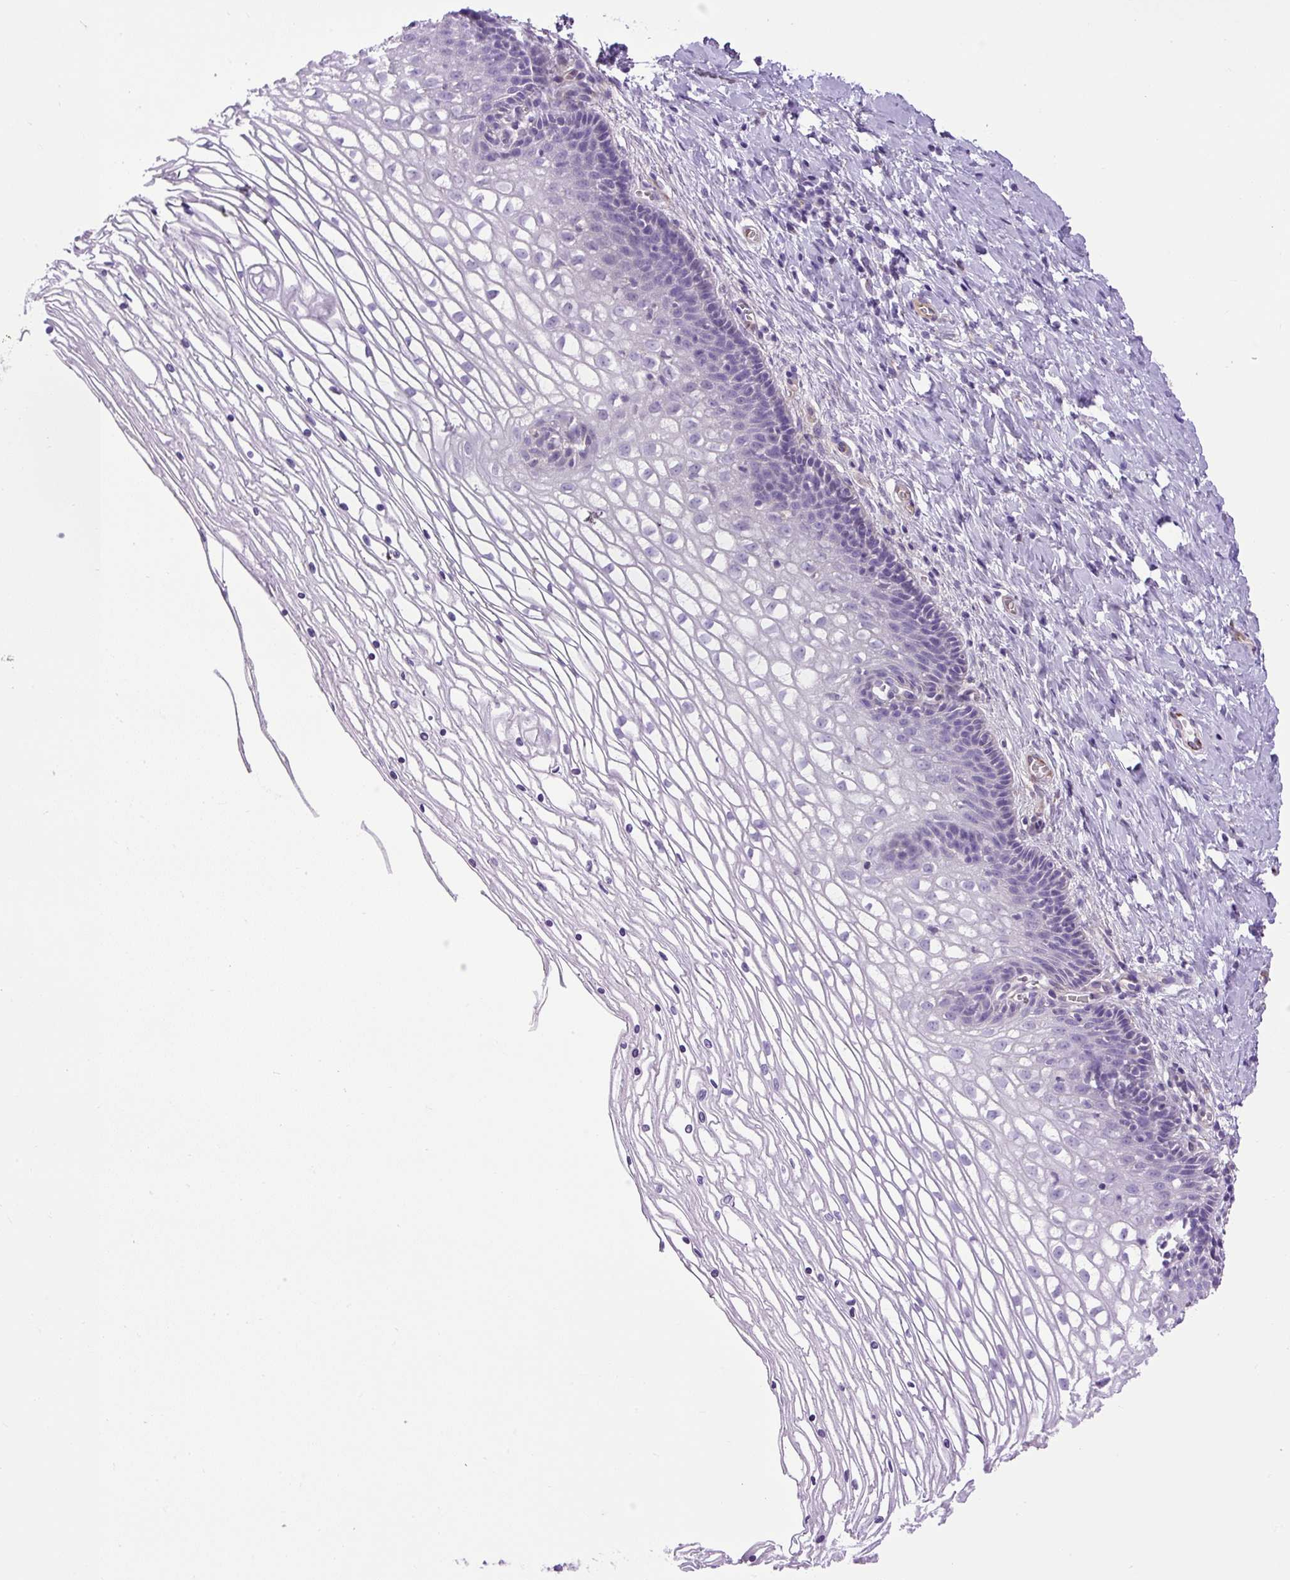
{"staining": {"intensity": "negative", "quantity": "none", "location": "none"}, "tissue": "cervix", "cell_type": "Glandular cells", "image_type": "normal", "snomed": [{"axis": "morphology", "description": "Normal tissue, NOS"}, {"axis": "topography", "description": "Cervix"}], "caption": "This is an immunohistochemistry (IHC) micrograph of unremarkable human cervix. There is no positivity in glandular cells.", "gene": "VWA7", "patient": {"sex": "female", "age": 36}}